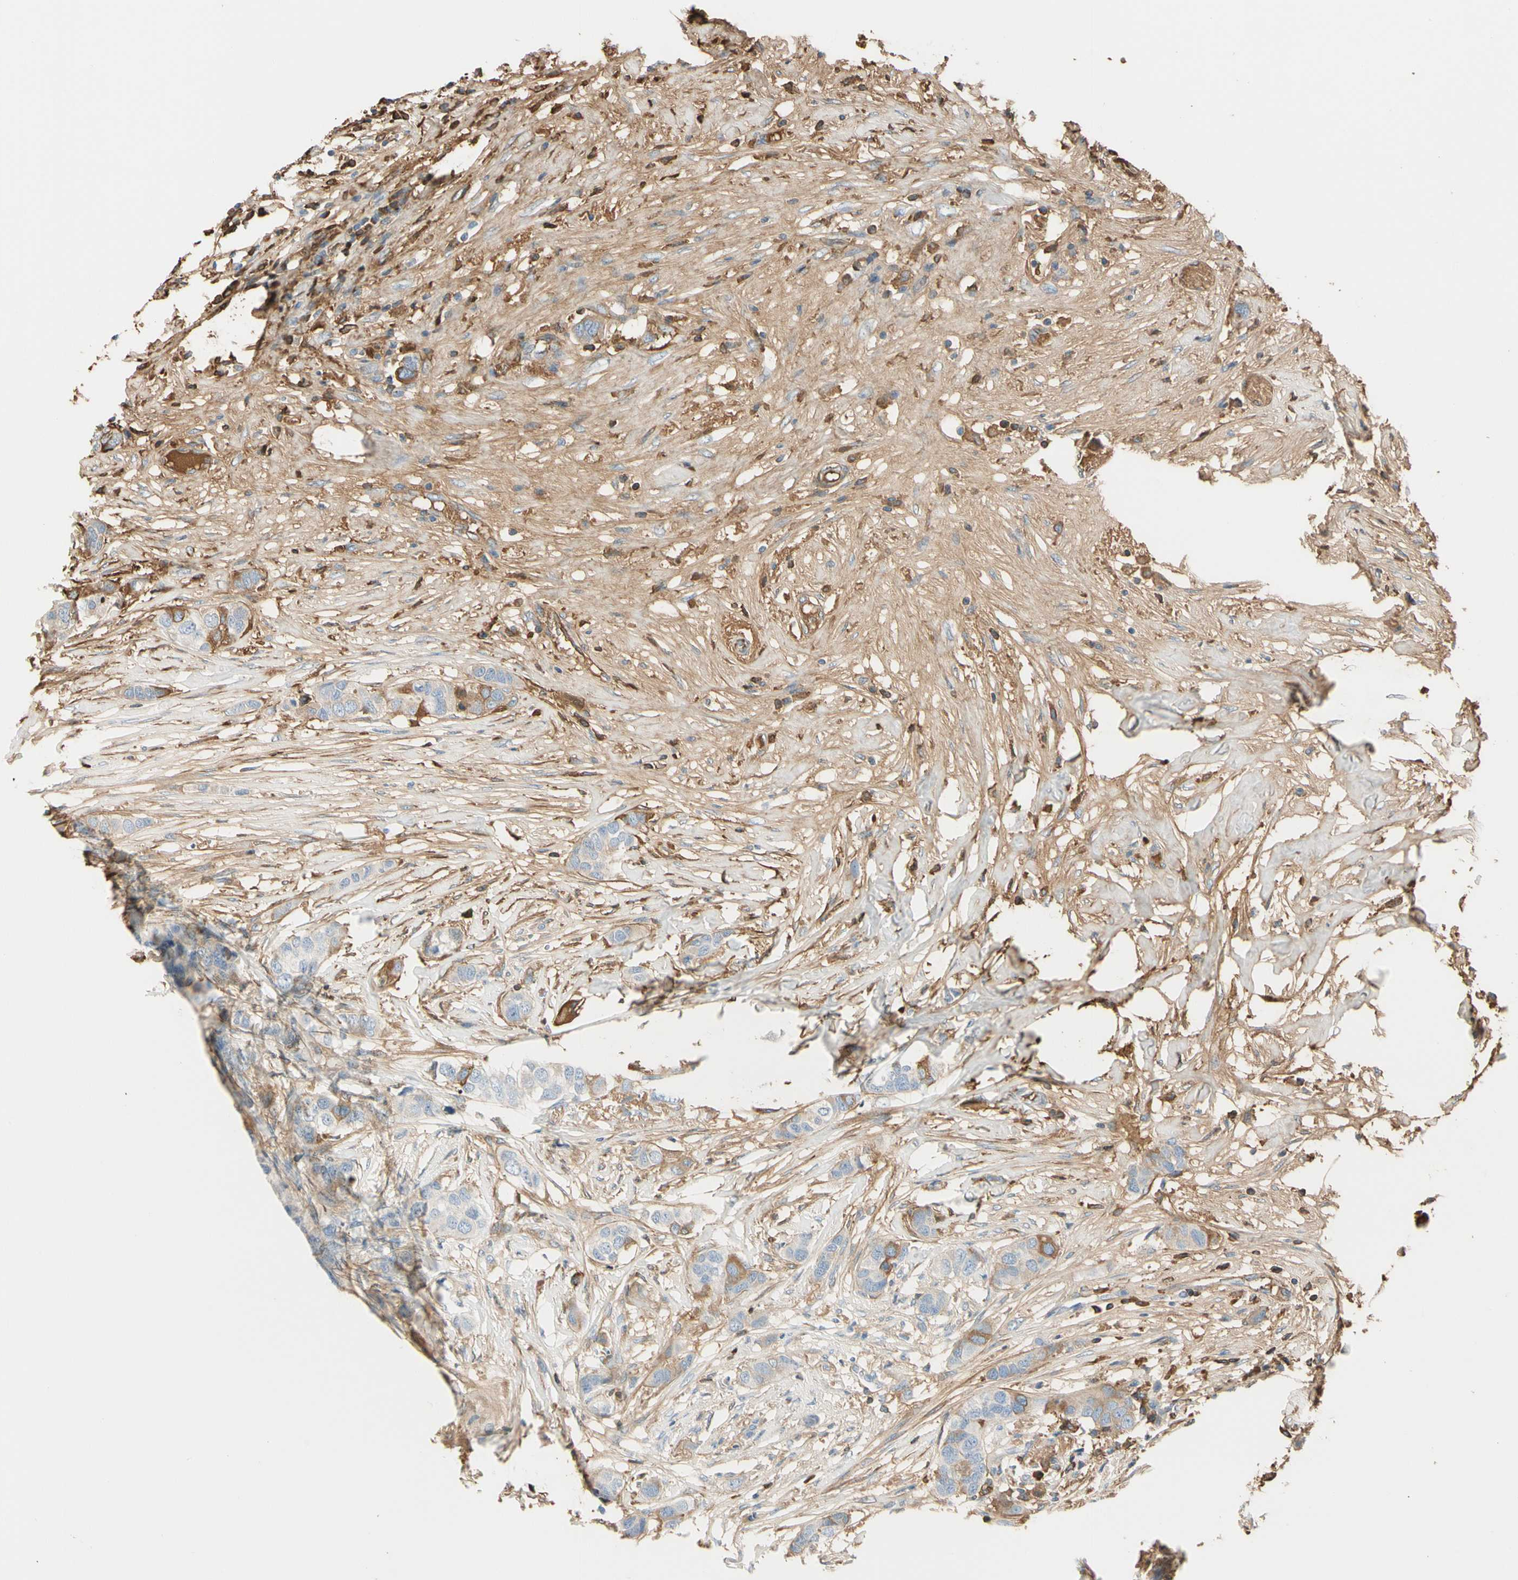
{"staining": {"intensity": "moderate", "quantity": "<25%", "location": "cytoplasmic/membranous"}, "tissue": "breast cancer", "cell_type": "Tumor cells", "image_type": "cancer", "snomed": [{"axis": "morphology", "description": "Duct carcinoma"}, {"axis": "topography", "description": "Breast"}], "caption": "Tumor cells reveal low levels of moderate cytoplasmic/membranous staining in approximately <25% of cells in breast cancer (infiltrating ductal carcinoma).", "gene": "LAMB3", "patient": {"sex": "female", "age": 50}}